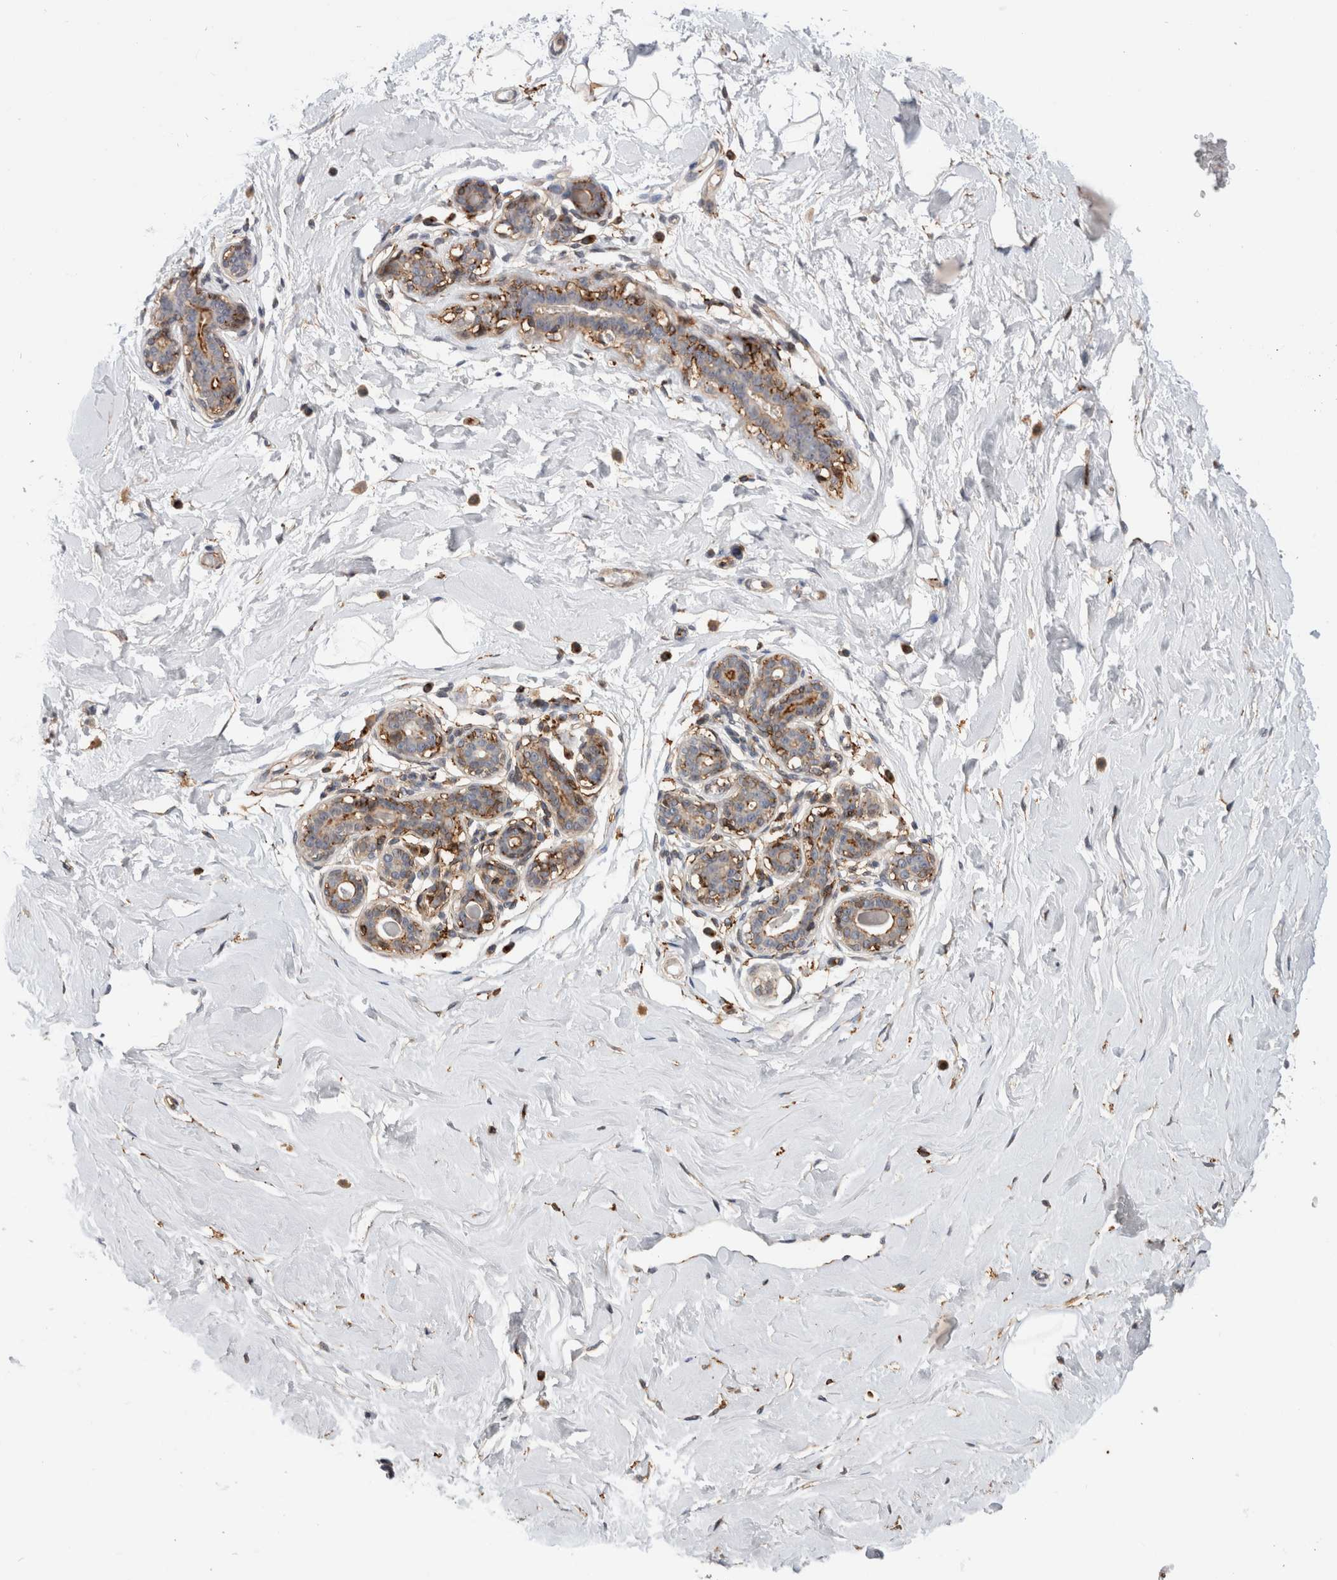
{"staining": {"intensity": "negative", "quantity": "none", "location": "none"}, "tissue": "breast", "cell_type": "Adipocytes", "image_type": "normal", "snomed": [{"axis": "morphology", "description": "Normal tissue, NOS"}, {"axis": "morphology", "description": "Adenoma, NOS"}, {"axis": "topography", "description": "Breast"}], "caption": "A high-resolution photomicrograph shows IHC staining of unremarkable breast, which exhibits no significant staining in adipocytes. The staining is performed using DAB (3,3'-diaminobenzidine) brown chromogen with nuclei counter-stained in using hematoxylin.", "gene": "CCDC88B", "patient": {"sex": "female", "age": 23}}